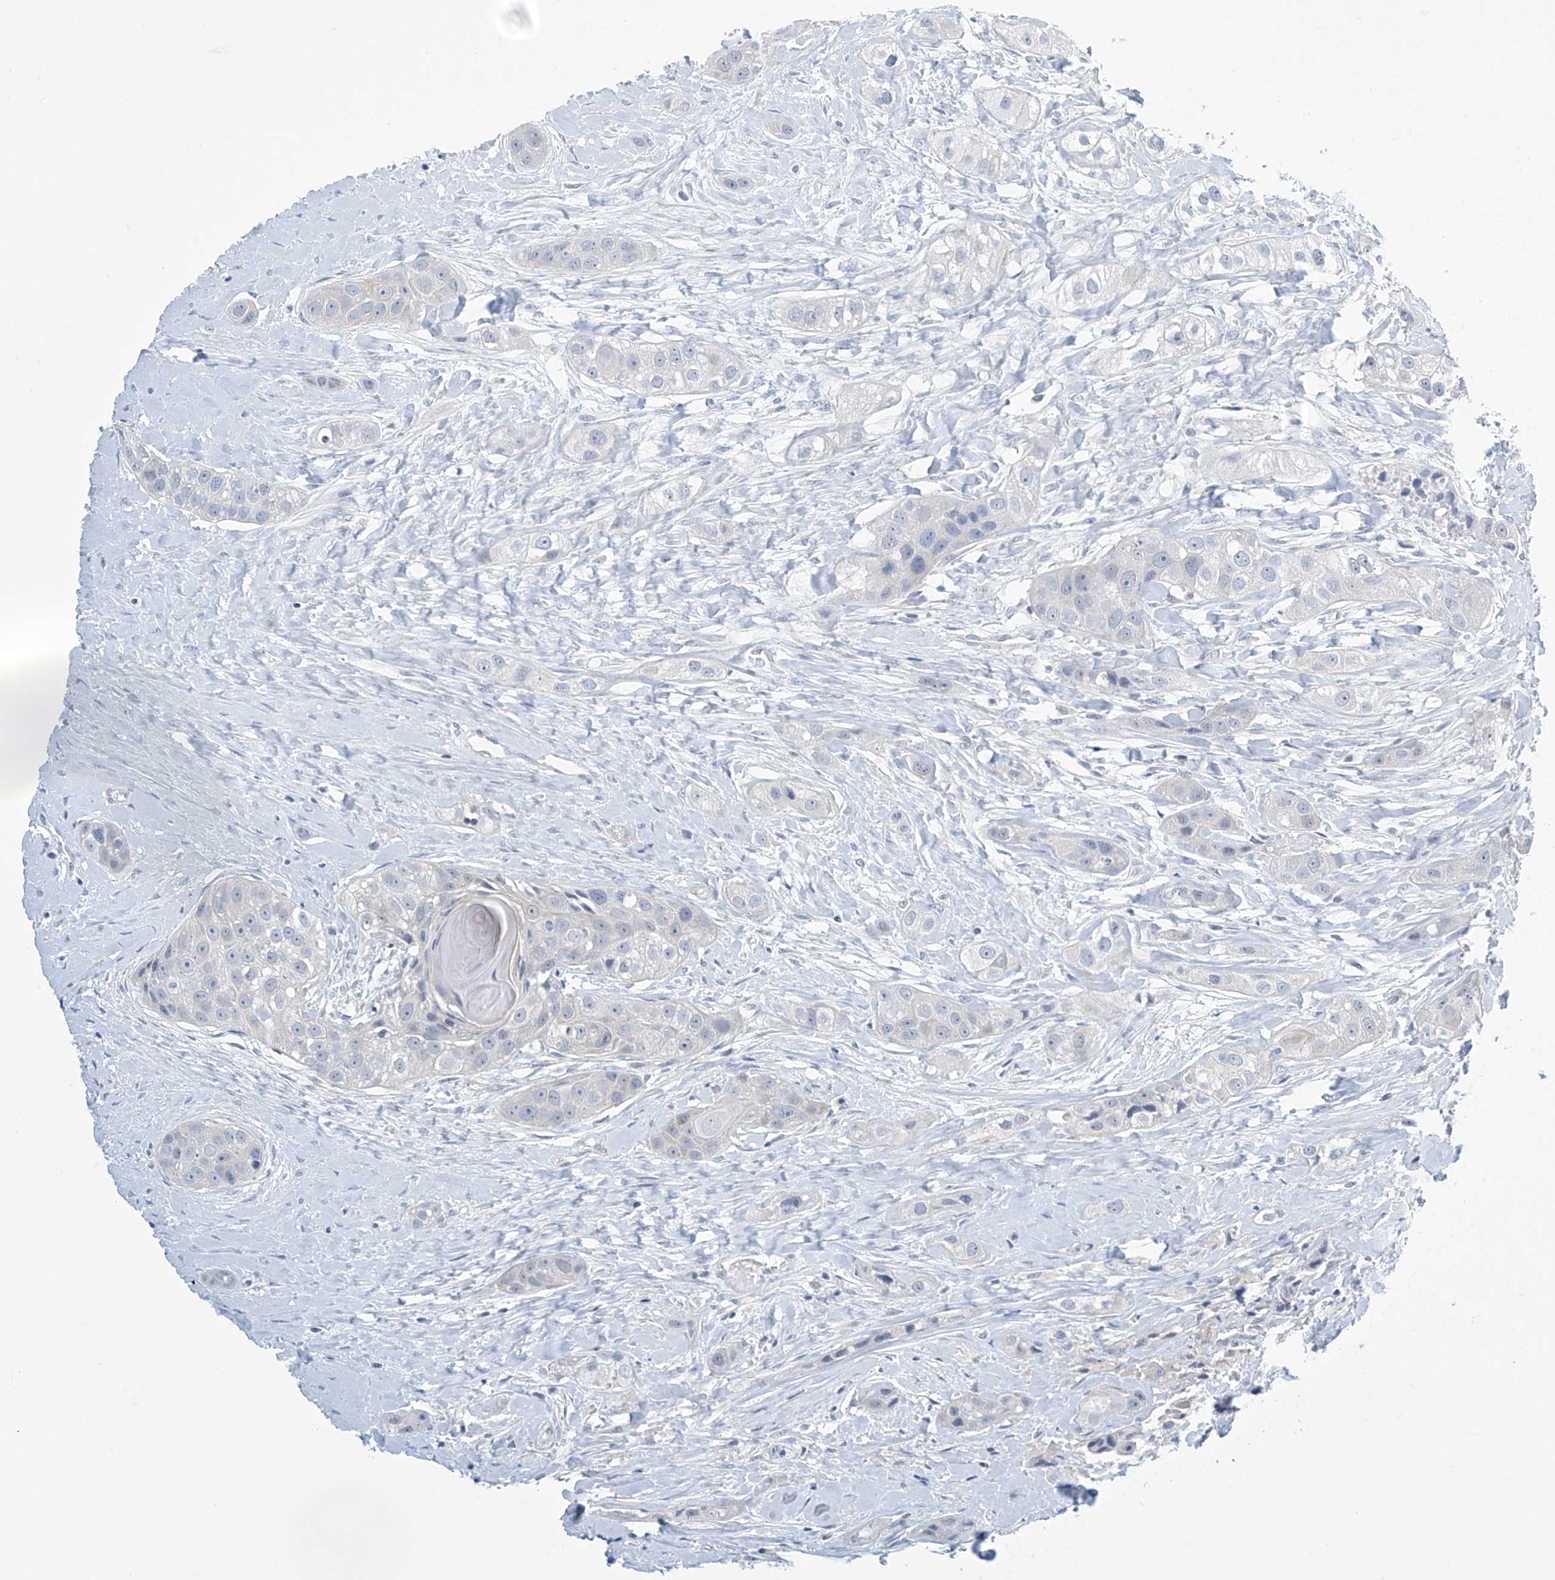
{"staining": {"intensity": "negative", "quantity": "none", "location": "none"}, "tissue": "head and neck cancer", "cell_type": "Tumor cells", "image_type": "cancer", "snomed": [{"axis": "morphology", "description": "Normal tissue, NOS"}, {"axis": "morphology", "description": "Squamous cell carcinoma, NOS"}, {"axis": "topography", "description": "Skeletal muscle"}, {"axis": "topography", "description": "Head-Neck"}], "caption": "Tumor cells are negative for brown protein staining in squamous cell carcinoma (head and neck). (DAB IHC, high magnification).", "gene": "SLC35A5", "patient": {"sex": "male", "age": 51}}